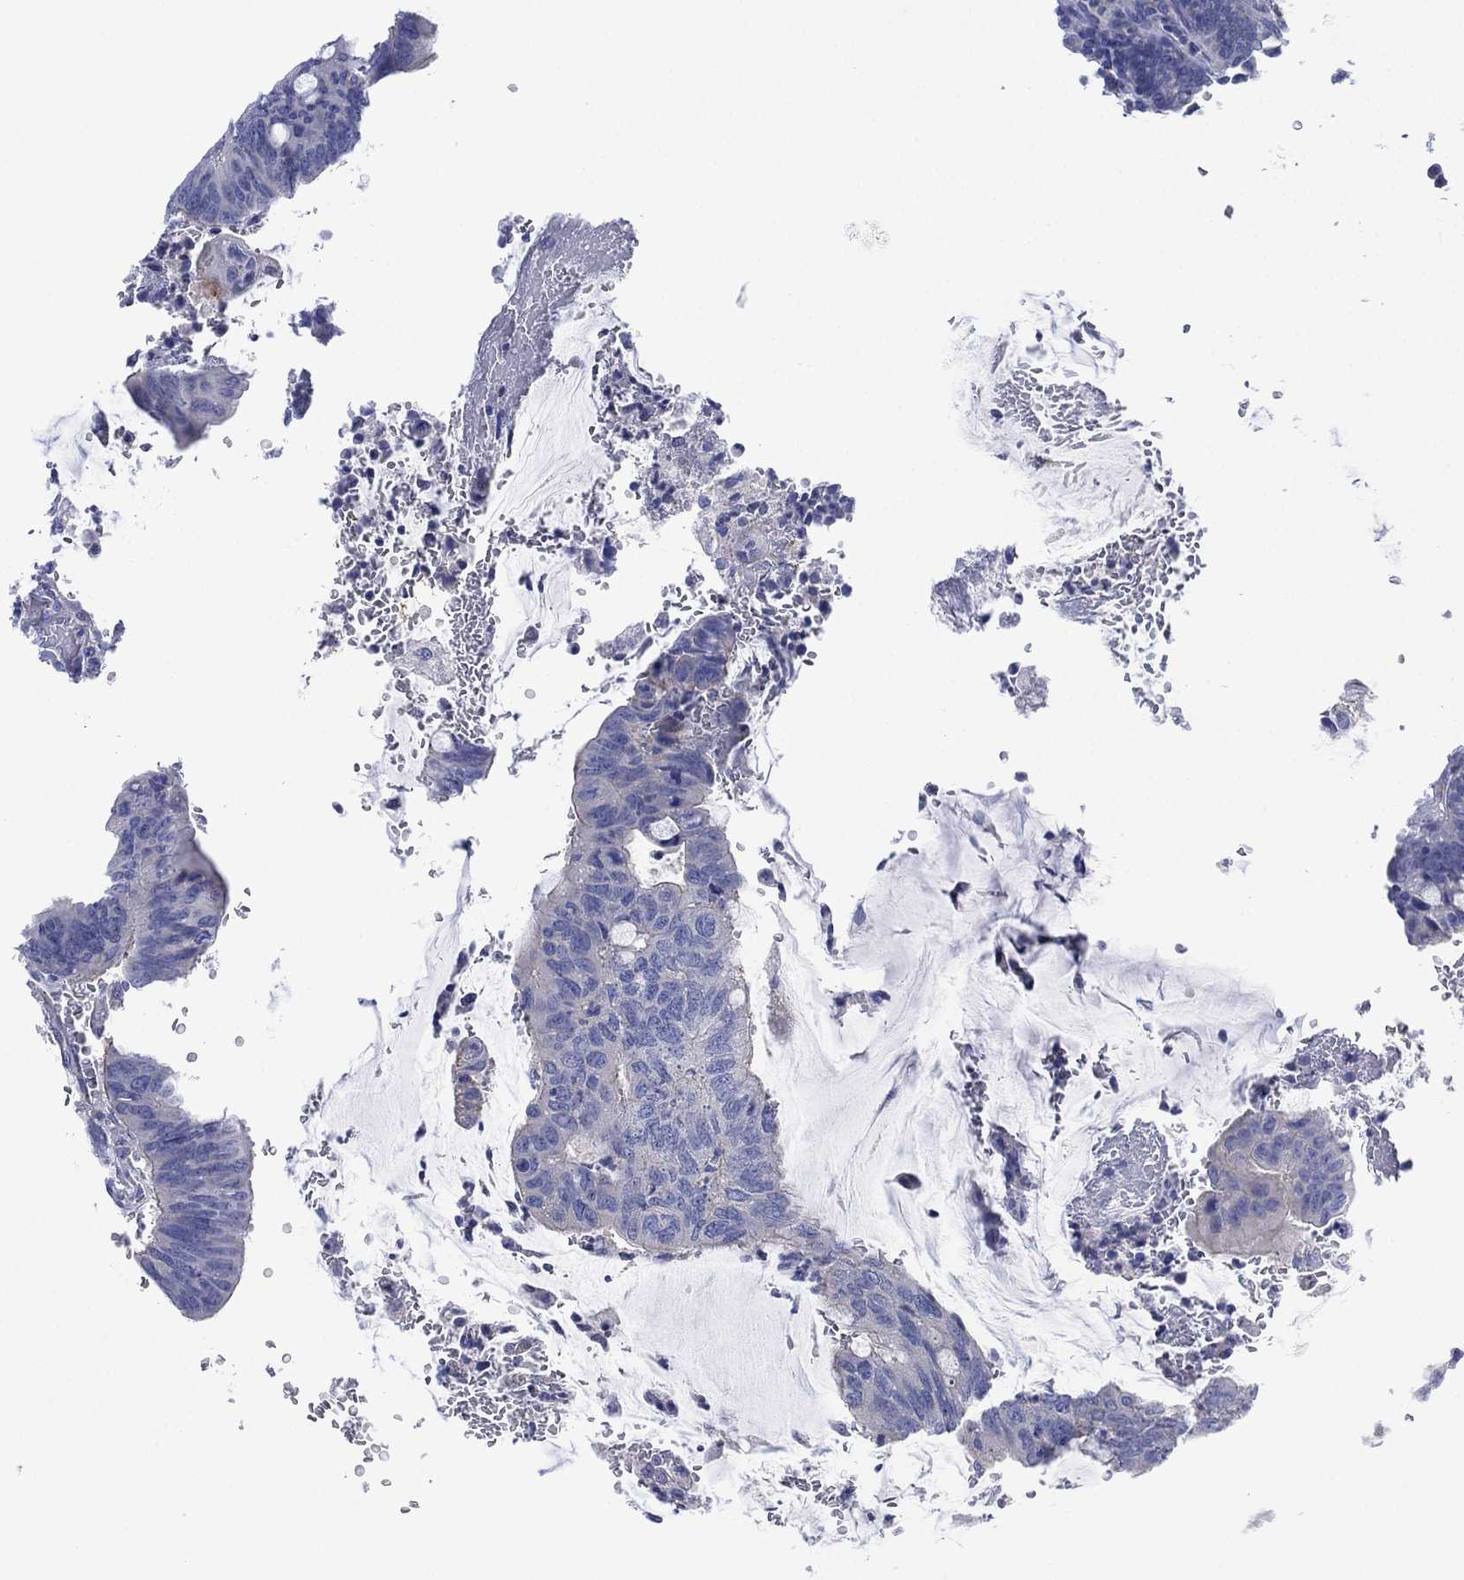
{"staining": {"intensity": "negative", "quantity": "none", "location": "none"}, "tissue": "colorectal cancer", "cell_type": "Tumor cells", "image_type": "cancer", "snomed": [{"axis": "morphology", "description": "Normal tissue, NOS"}, {"axis": "morphology", "description": "Adenocarcinoma, NOS"}, {"axis": "topography", "description": "Rectum"}], "caption": "This is an IHC image of human adenocarcinoma (colorectal). There is no expression in tumor cells.", "gene": "CHRNA3", "patient": {"sex": "male", "age": 92}}